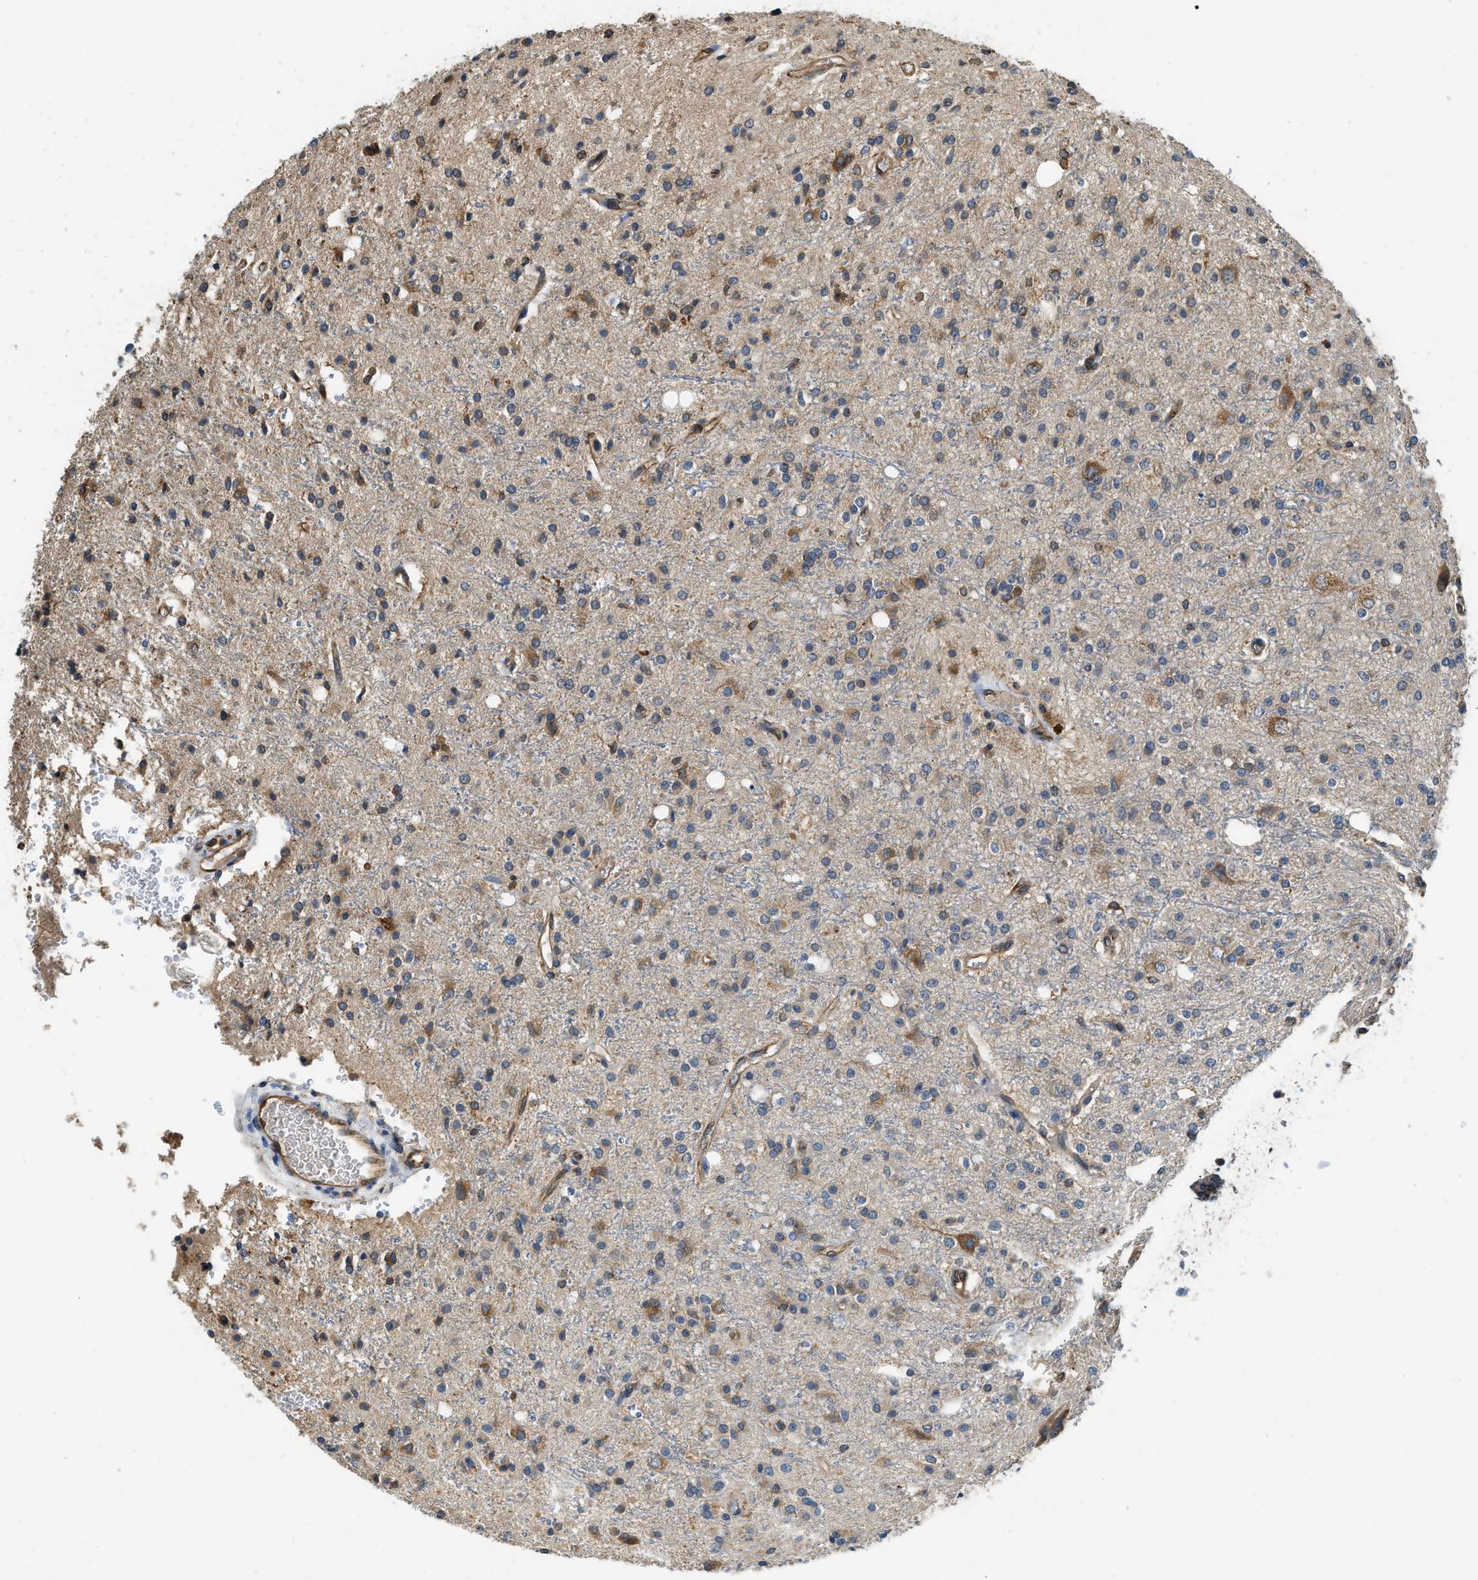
{"staining": {"intensity": "moderate", "quantity": ">75%", "location": "cytoplasmic/membranous"}, "tissue": "glioma", "cell_type": "Tumor cells", "image_type": "cancer", "snomed": [{"axis": "morphology", "description": "Glioma, malignant, High grade"}, {"axis": "topography", "description": "Brain"}], "caption": "Tumor cells exhibit medium levels of moderate cytoplasmic/membranous positivity in about >75% of cells in human malignant high-grade glioma.", "gene": "BCAP31", "patient": {"sex": "male", "age": 47}}